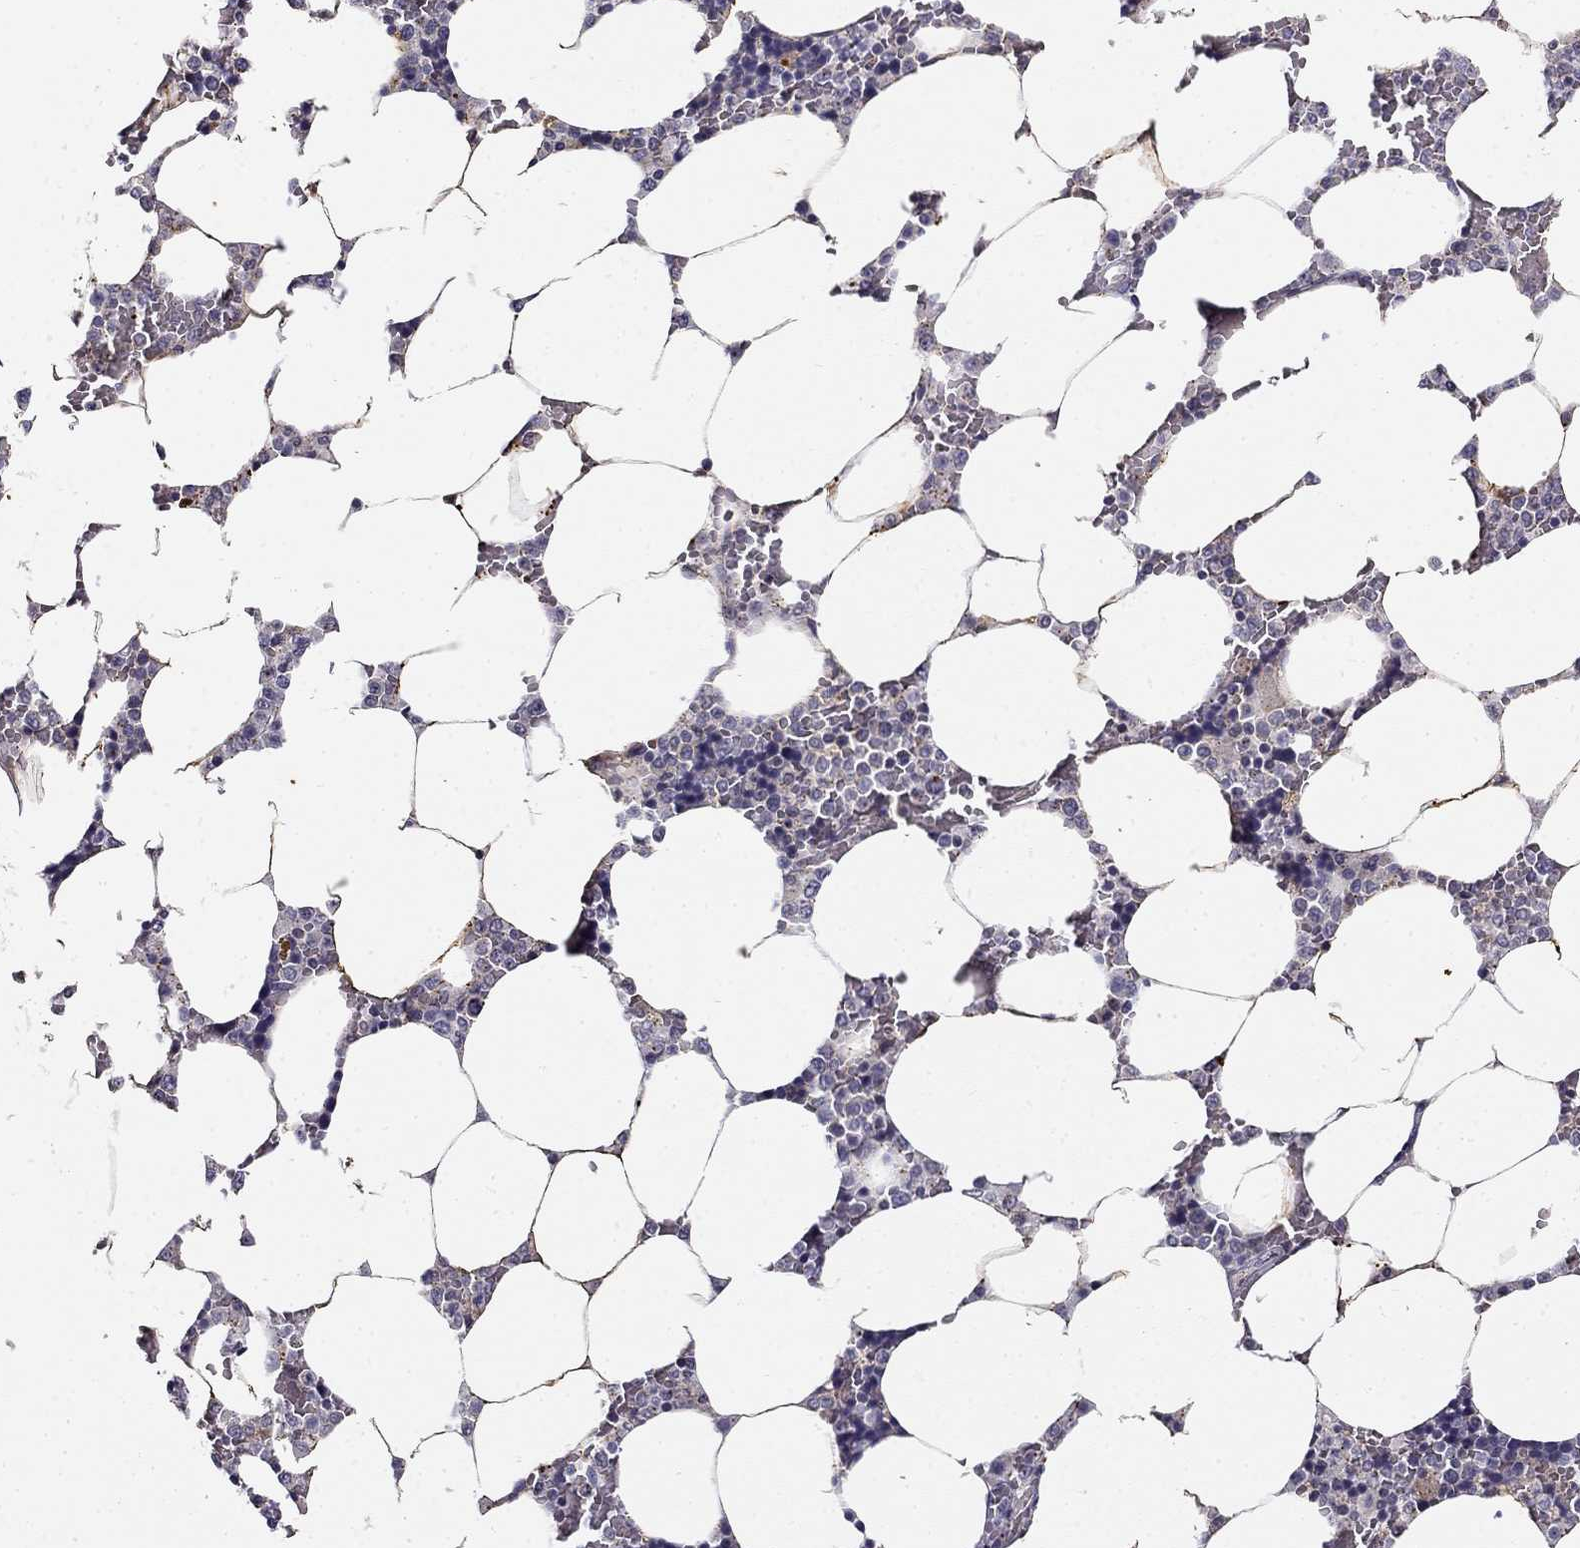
{"staining": {"intensity": "moderate", "quantity": "<25%", "location": "cytoplasmic/membranous"}, "tissue": "bone marrow", "cell_type": "Hematopoietic cells", "image_type": "normal", "snomed": [{"axis": "morphology", "description": "Normal tissue, NOS"}, {"axis": "topography", "description": "Bone marrow"}], "caption": "This micrograph shows benign bone marrow stained with immunohistochemistry to label a protein in brown. The cytoplasmic/membranous of hematopoietic cells show moderate positivity for the protein. Nuclei are counter-stained blue.", "gene": "CNR1", "patient": {"sex": "male", "age": 63}}